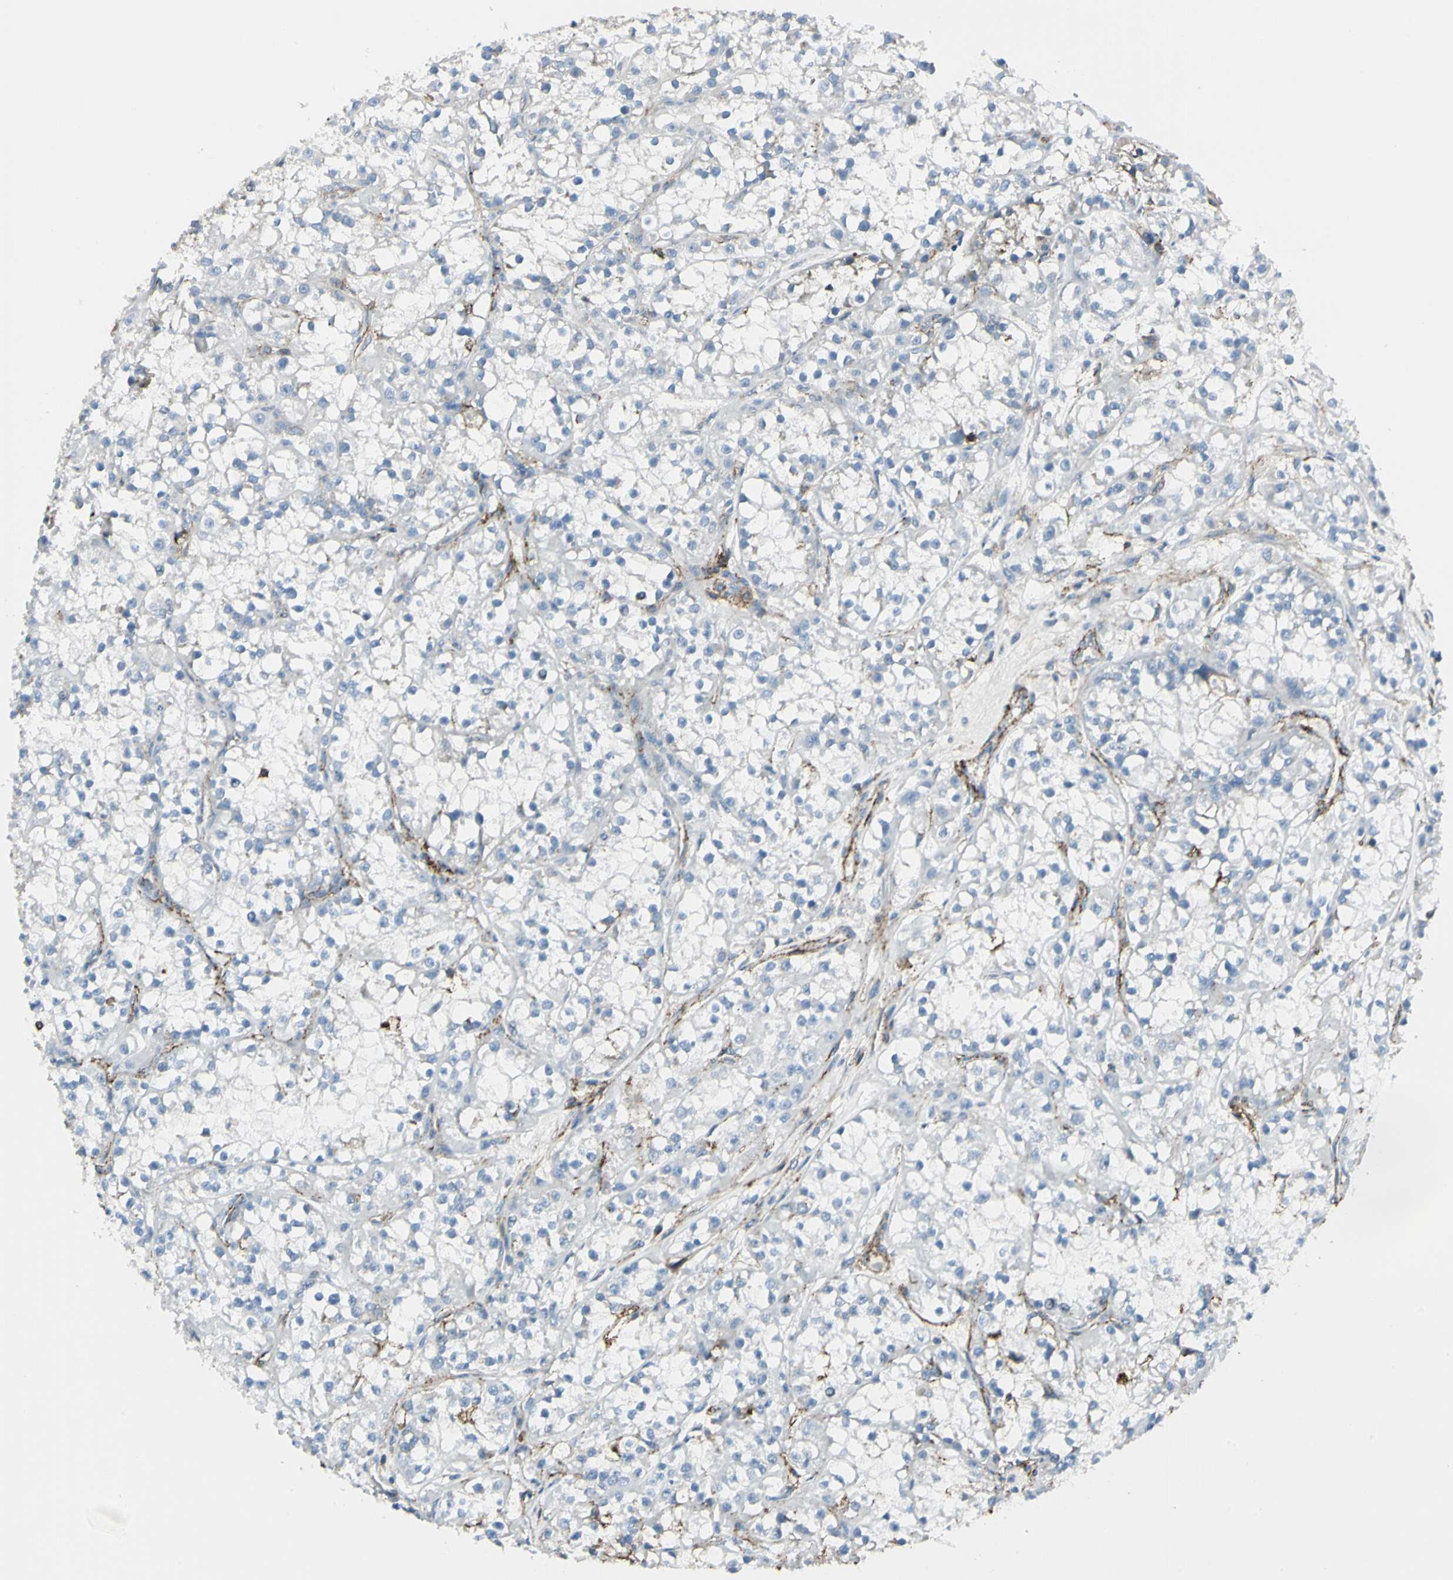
{"staining": {"intensity": "negative", "quantity": "none", "location": "none"}, "tissue": "renal cancer", "cell_type": "Tumor cells", "image_type": "cancer", "snomed": [{"axis": "morphology", "description": "Adenocarcinoma, NOS"}, {"axis": "topography", "description": "Kidney"}], "caption": "This is an IHC image of adenocarcinoma (renal). There is no staining in tumor cells.", "gene": "CLEC2B", "patient": {"sex": "female", "age": 52}}